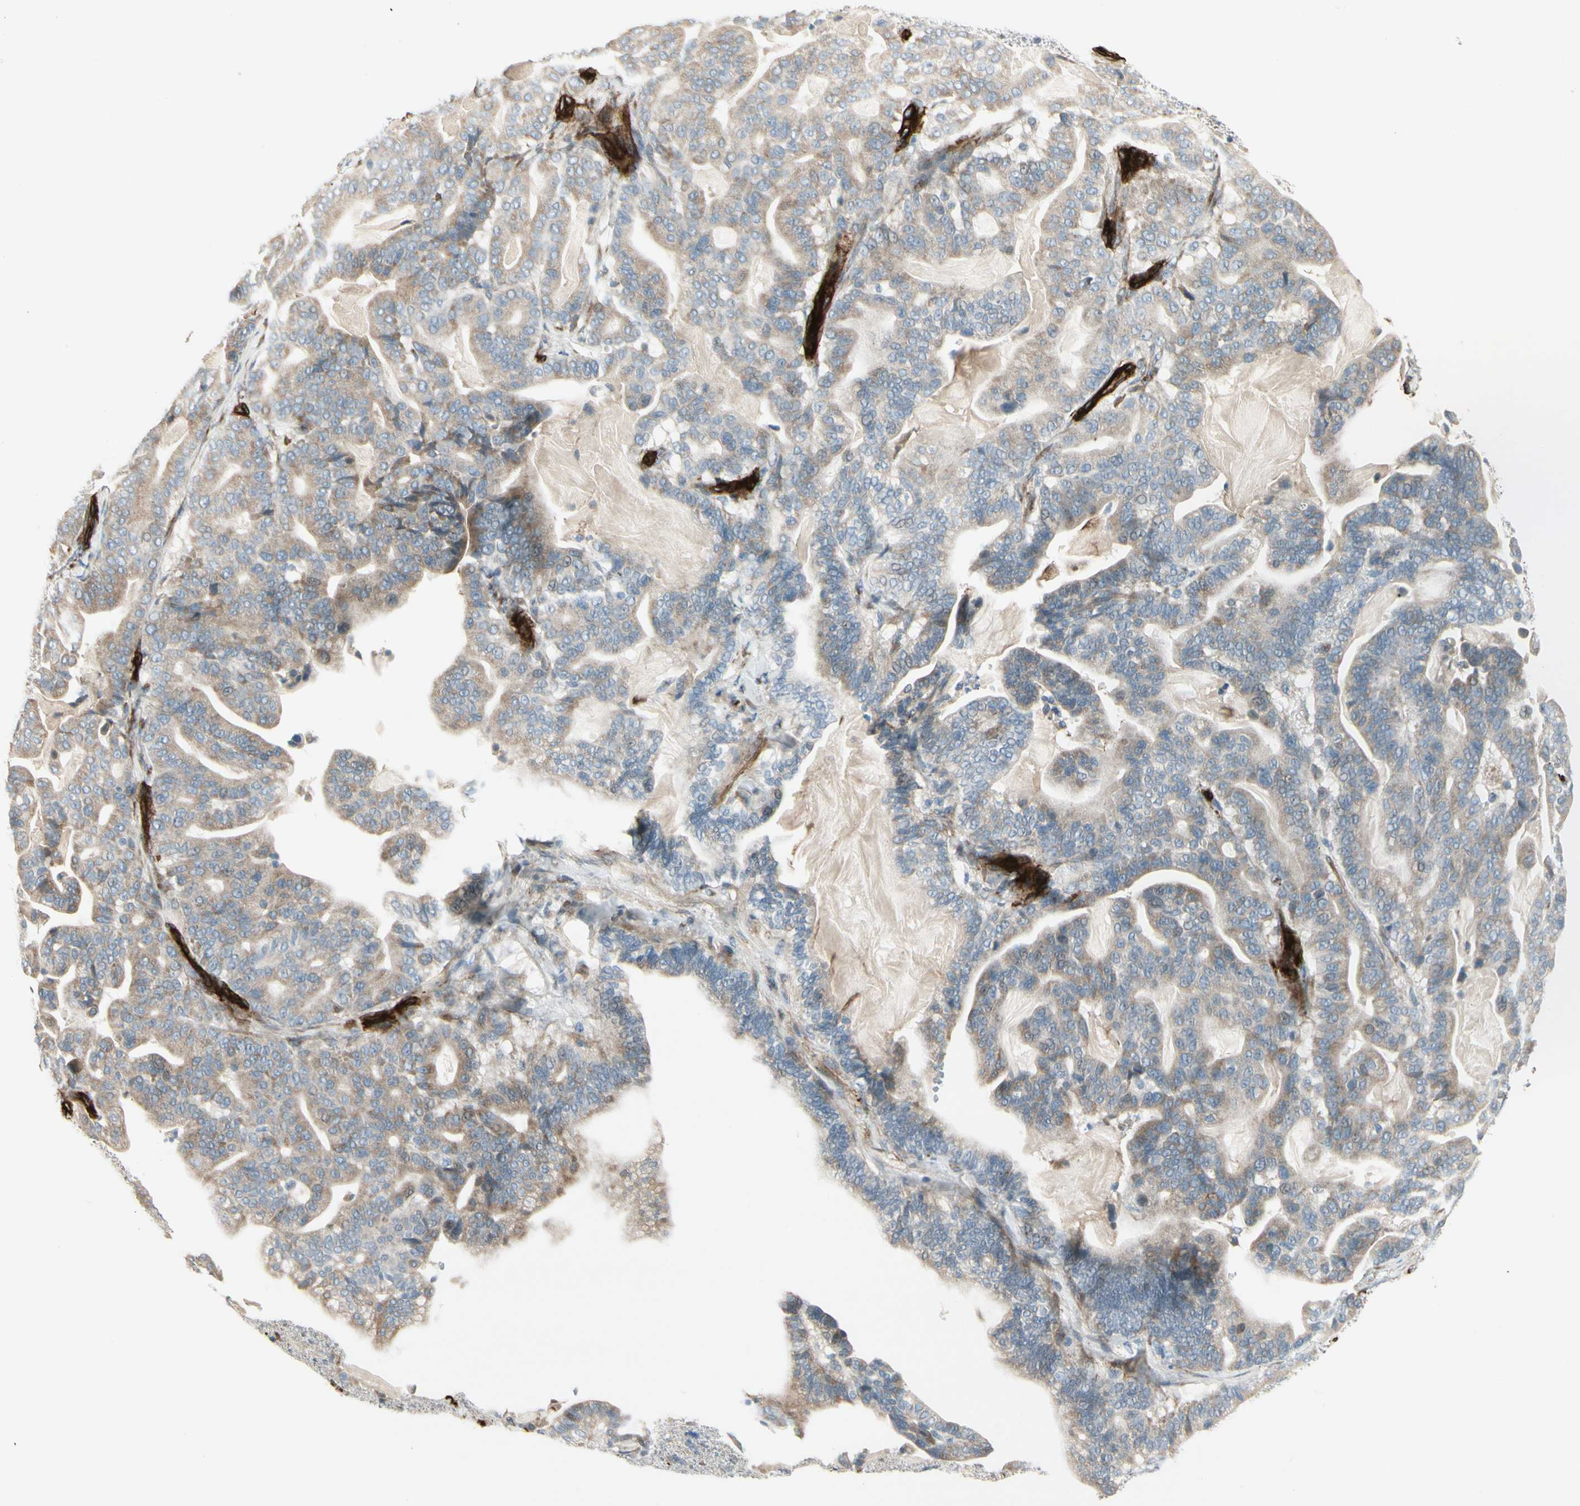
{"staining": {"intensity": "moderate", "quantity": "25%-75%", "location": "cytoplasmic/membranous"}, "tissue": "pancreatic cancer", "cell_type": "Tumor cells", "image_type": "cancer", "snomed": [{"axis": "morphology", "description": "Adenocarcinoma, NOS"}, {"axis": "topography", "description": "Pancreas"}], "caption": "The histopathology image exhibits staining of pancreatic cancer (adenocarcinoma), revealing moderate cytoplasmic/membranous protein expression (brown color) within tumor cells.", "gene": "MCAM", "patient": {"sex": "male", "age": 63}}